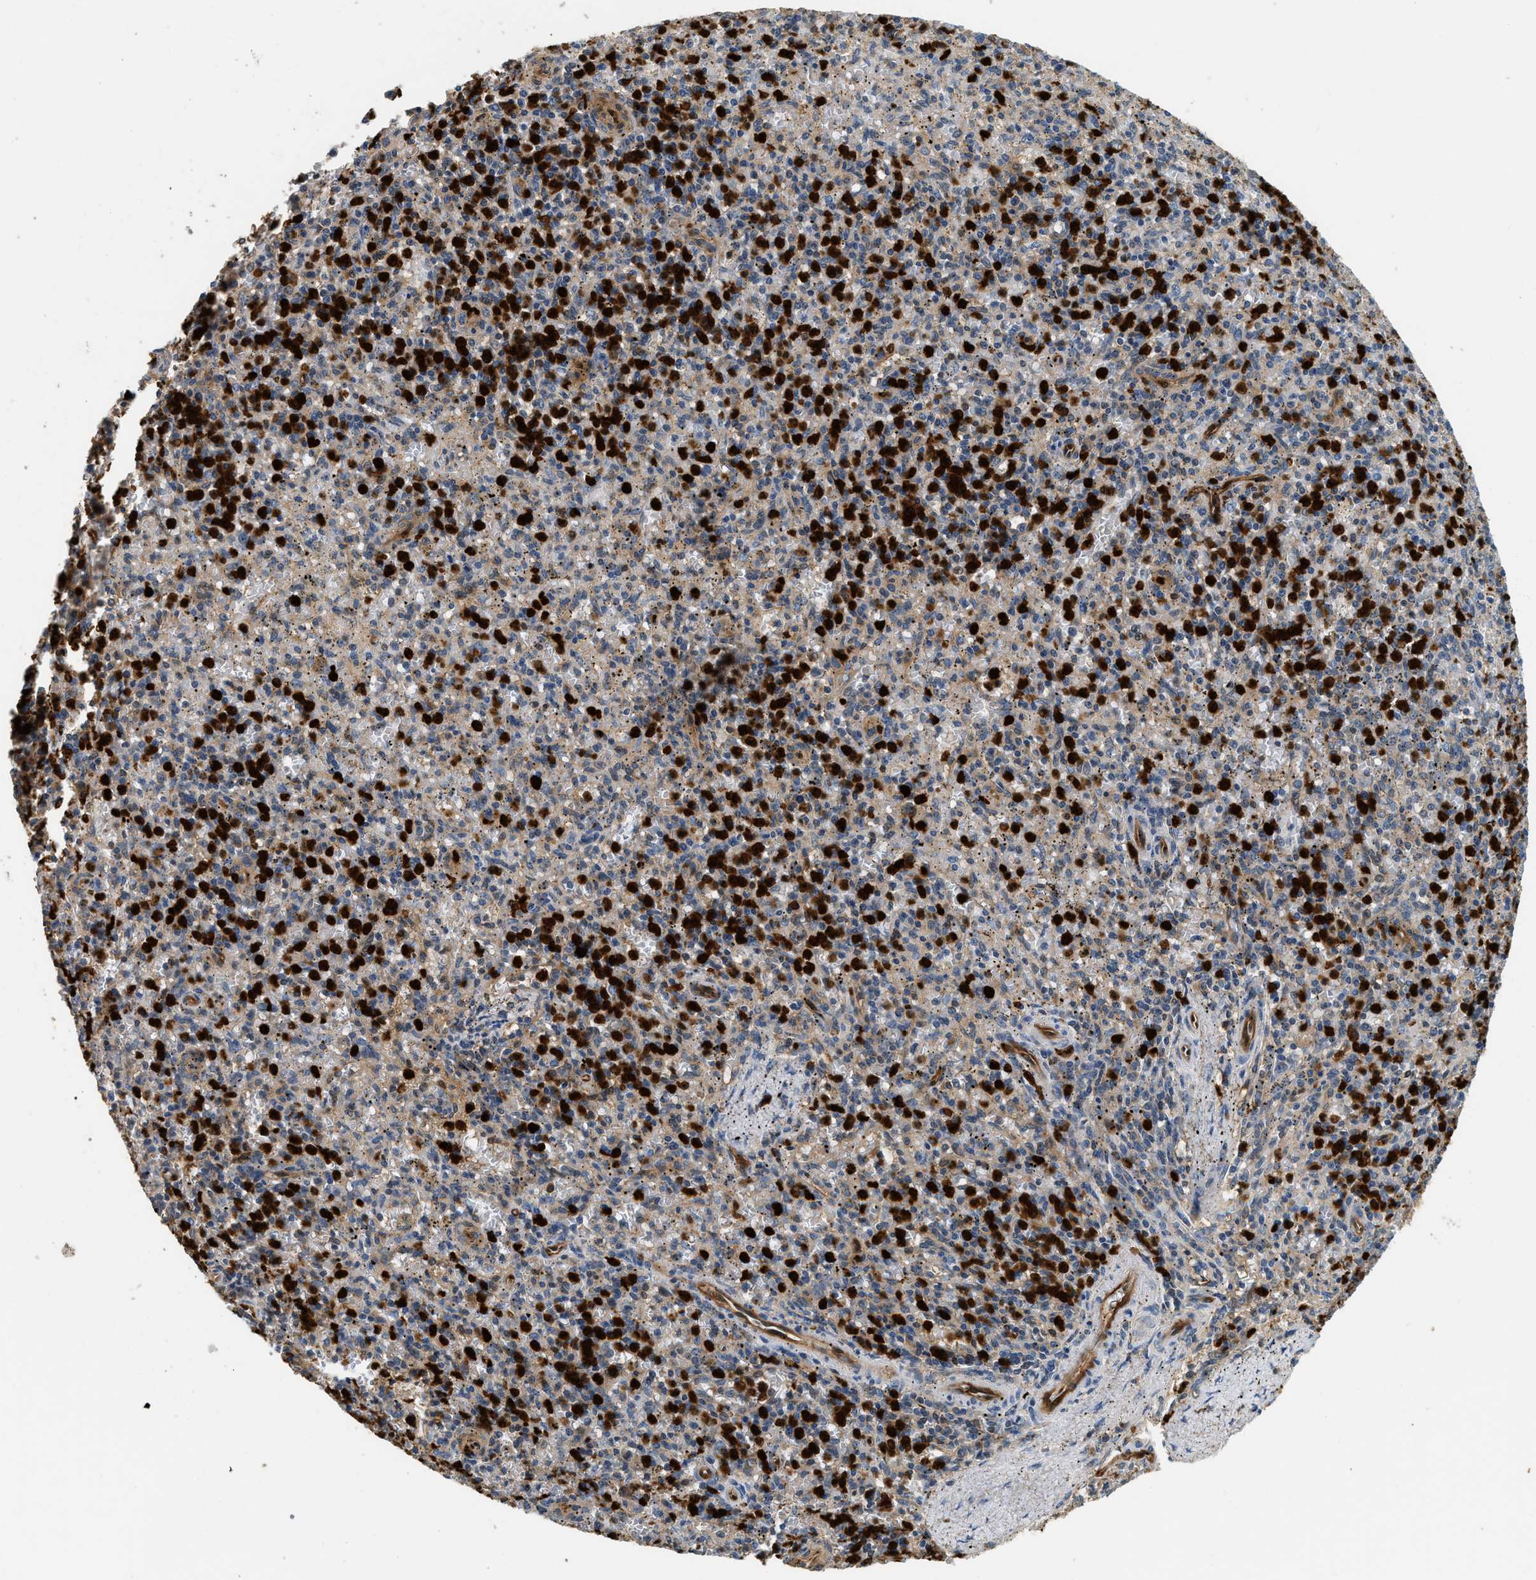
{"staining": {"intensity": "strong", "quantity": "25%-75%", "location": "nuclear"}, "tissue": "spleen", "cell_type": "Cells in red pulp", "image_type": "normal", "snomed": [{"axis": "morphology", "description": "Normal tissue, NOS"}, {"axis": "topography", "description": "Spleen"}], "caption": "The histopathology image exhibits a brown stain indicating the presence of a protein in the nuclear of cells in red pulp in spleen. The protein is stained brown, and the nuclei are stained in blue (DAB IHC with brightfield microscopy, high magnification).", "gene": "ANXA3", "patient": {"sex": "male", "age": 72}}